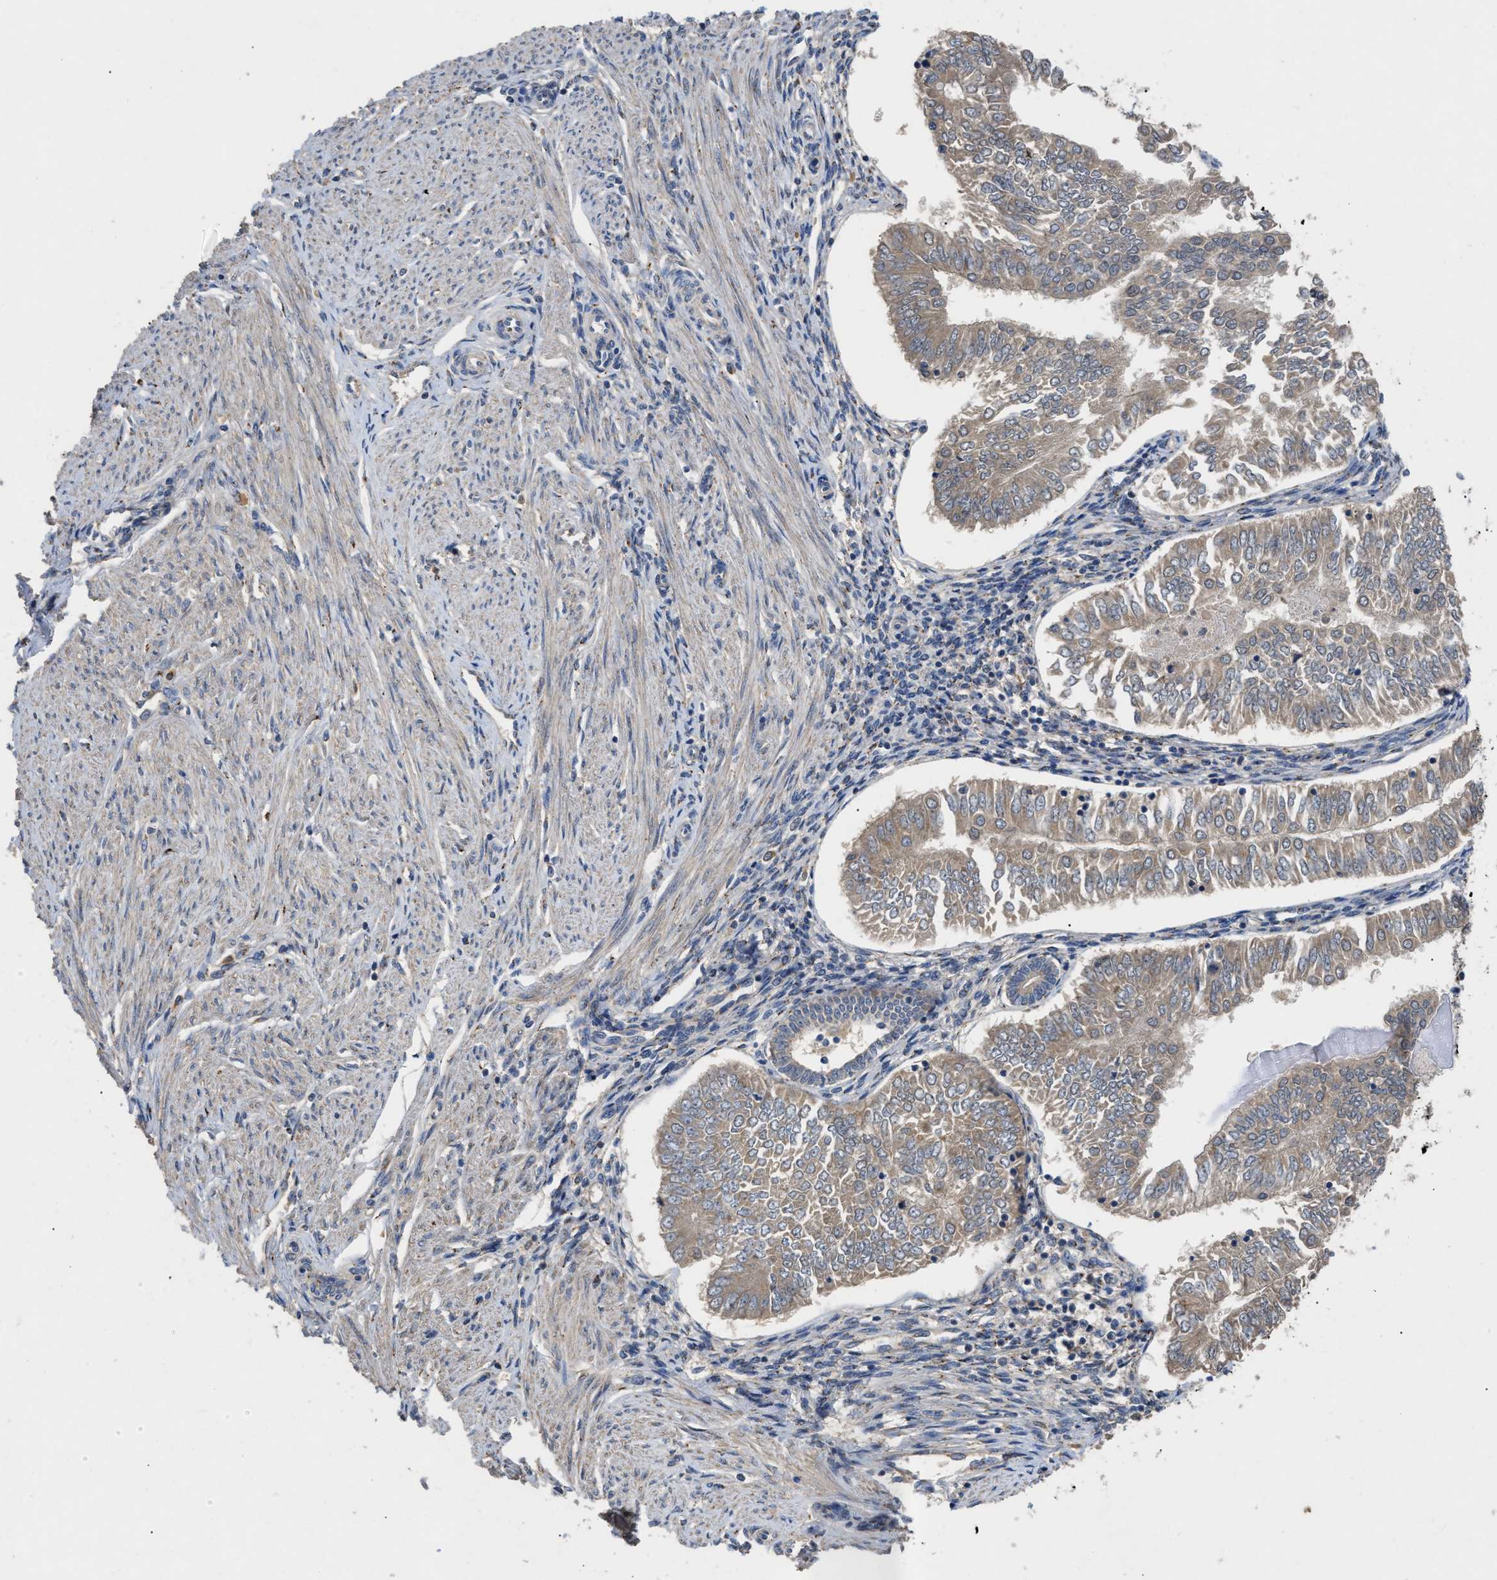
{"staining": {"intensity": "weak", "quantity": ">75%", "location": "cytoplasmic/membranous"}, "tissue": "endometrial cancer", "cell_type": "Tumor cells", "image_type": "cancer", "snomed": [{"axis": "morphology", "description": "Adenocarcinoma, NOS"}, {"axis": "topography", "description": "Endometrium"}], "caption": "Protein staining demonstrates weak cytoplasmic/membranous expression in approximately >75% of tumor cells in adenocarcinoma (endometrial).", "gene": "SIK2", "patient": {"sex": "female", "age": 53}}